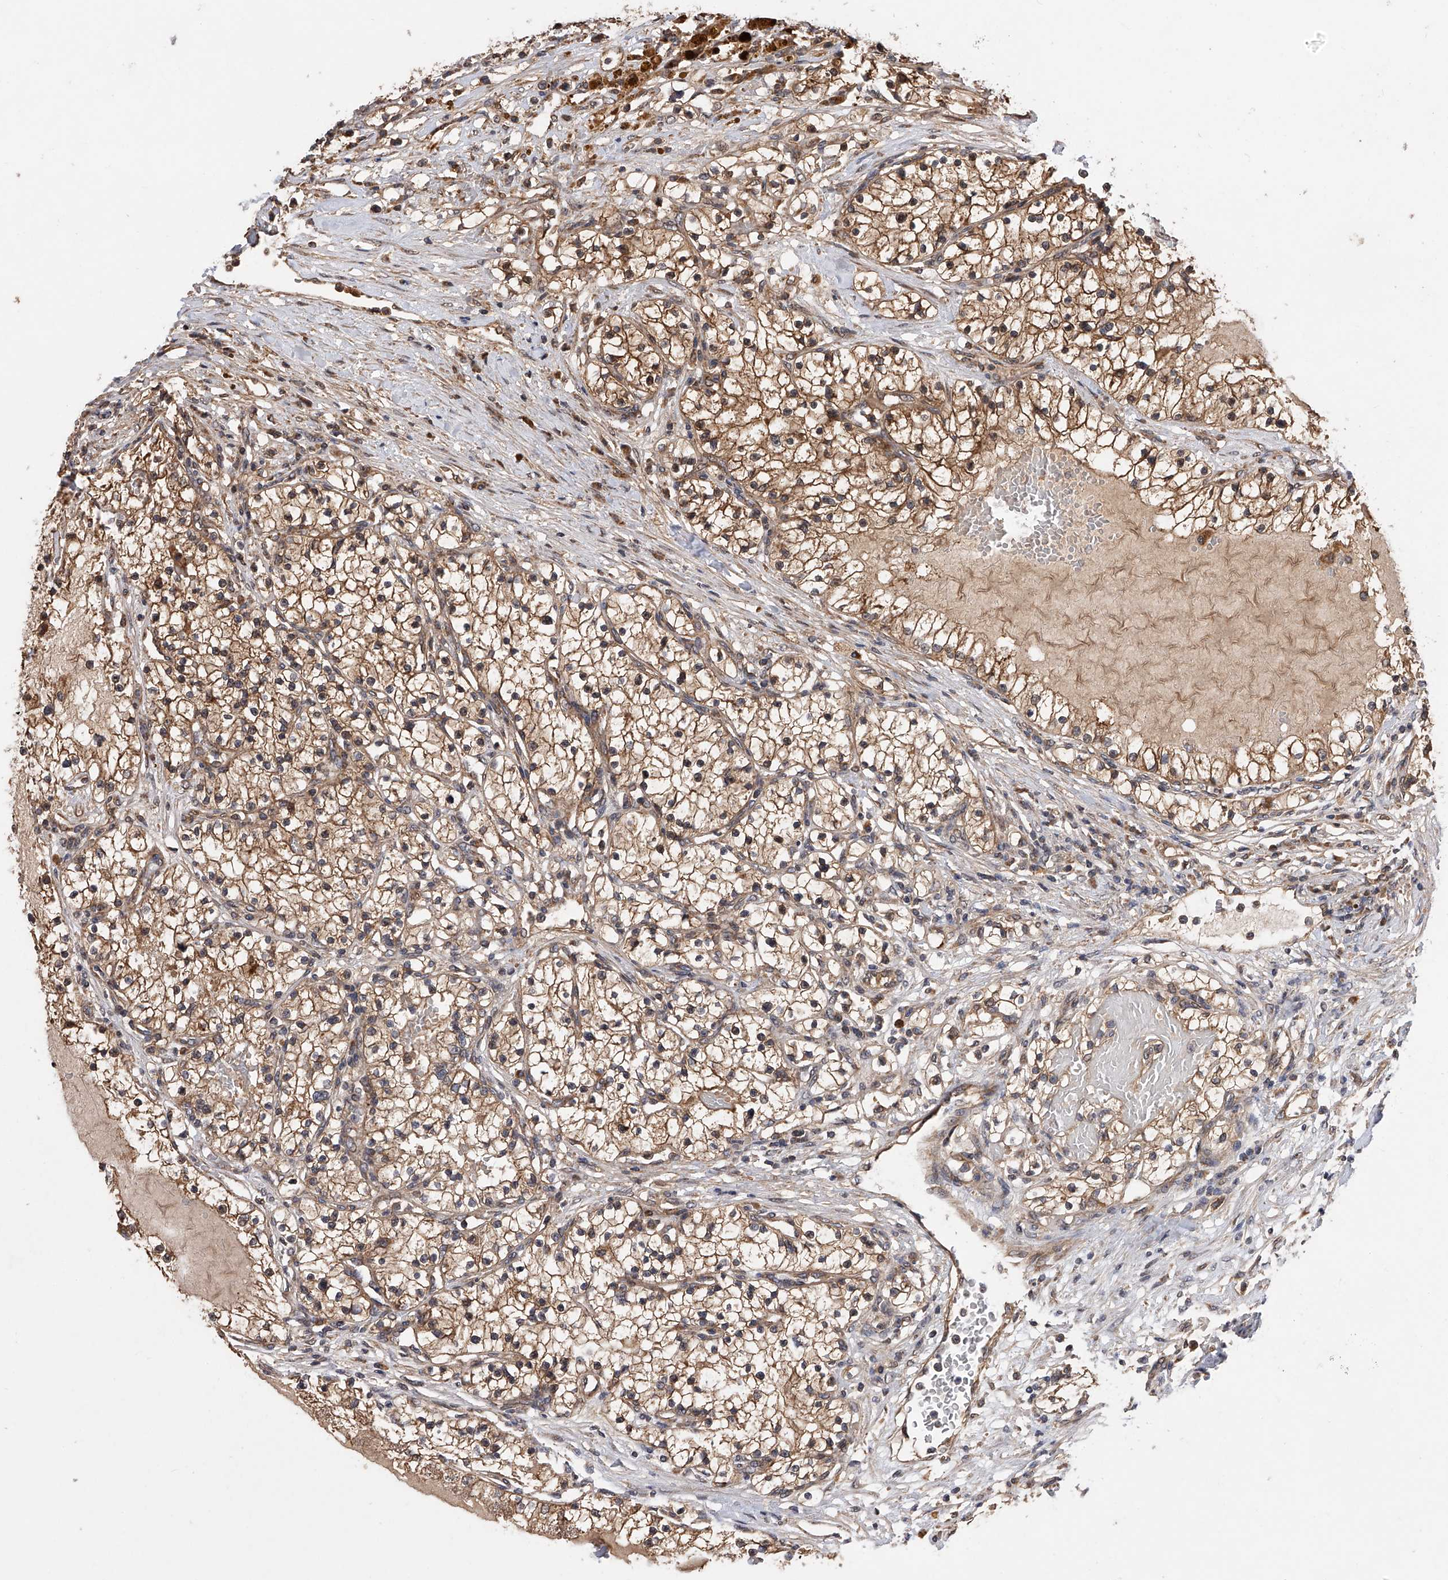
{"staining": {"intensity": "moderate", "quantity": ">75%", "location": "cytoplasmic/membranous,nuclear"}, "tissue": "renal cancer", "cell_type": "Tumor cells", "image_type": "cancer", "snomed": [{"axis": "morphology", "description": "Normal tissue, NOS"}, {"axis": "morphology", "description": "Adenocarcinoma, NOS"}, {"axis": "topography", "description": "Kidney"}], "caption": "Renal cancer (adenocarcinoma) tissue shows moderate cytoplasmic/membranous and nuclear staining in about >75% of tumor cells, visualized by immunohistochemistry.", "gene": "GMDS", "patient": {"sex": "male", "age": 68}}